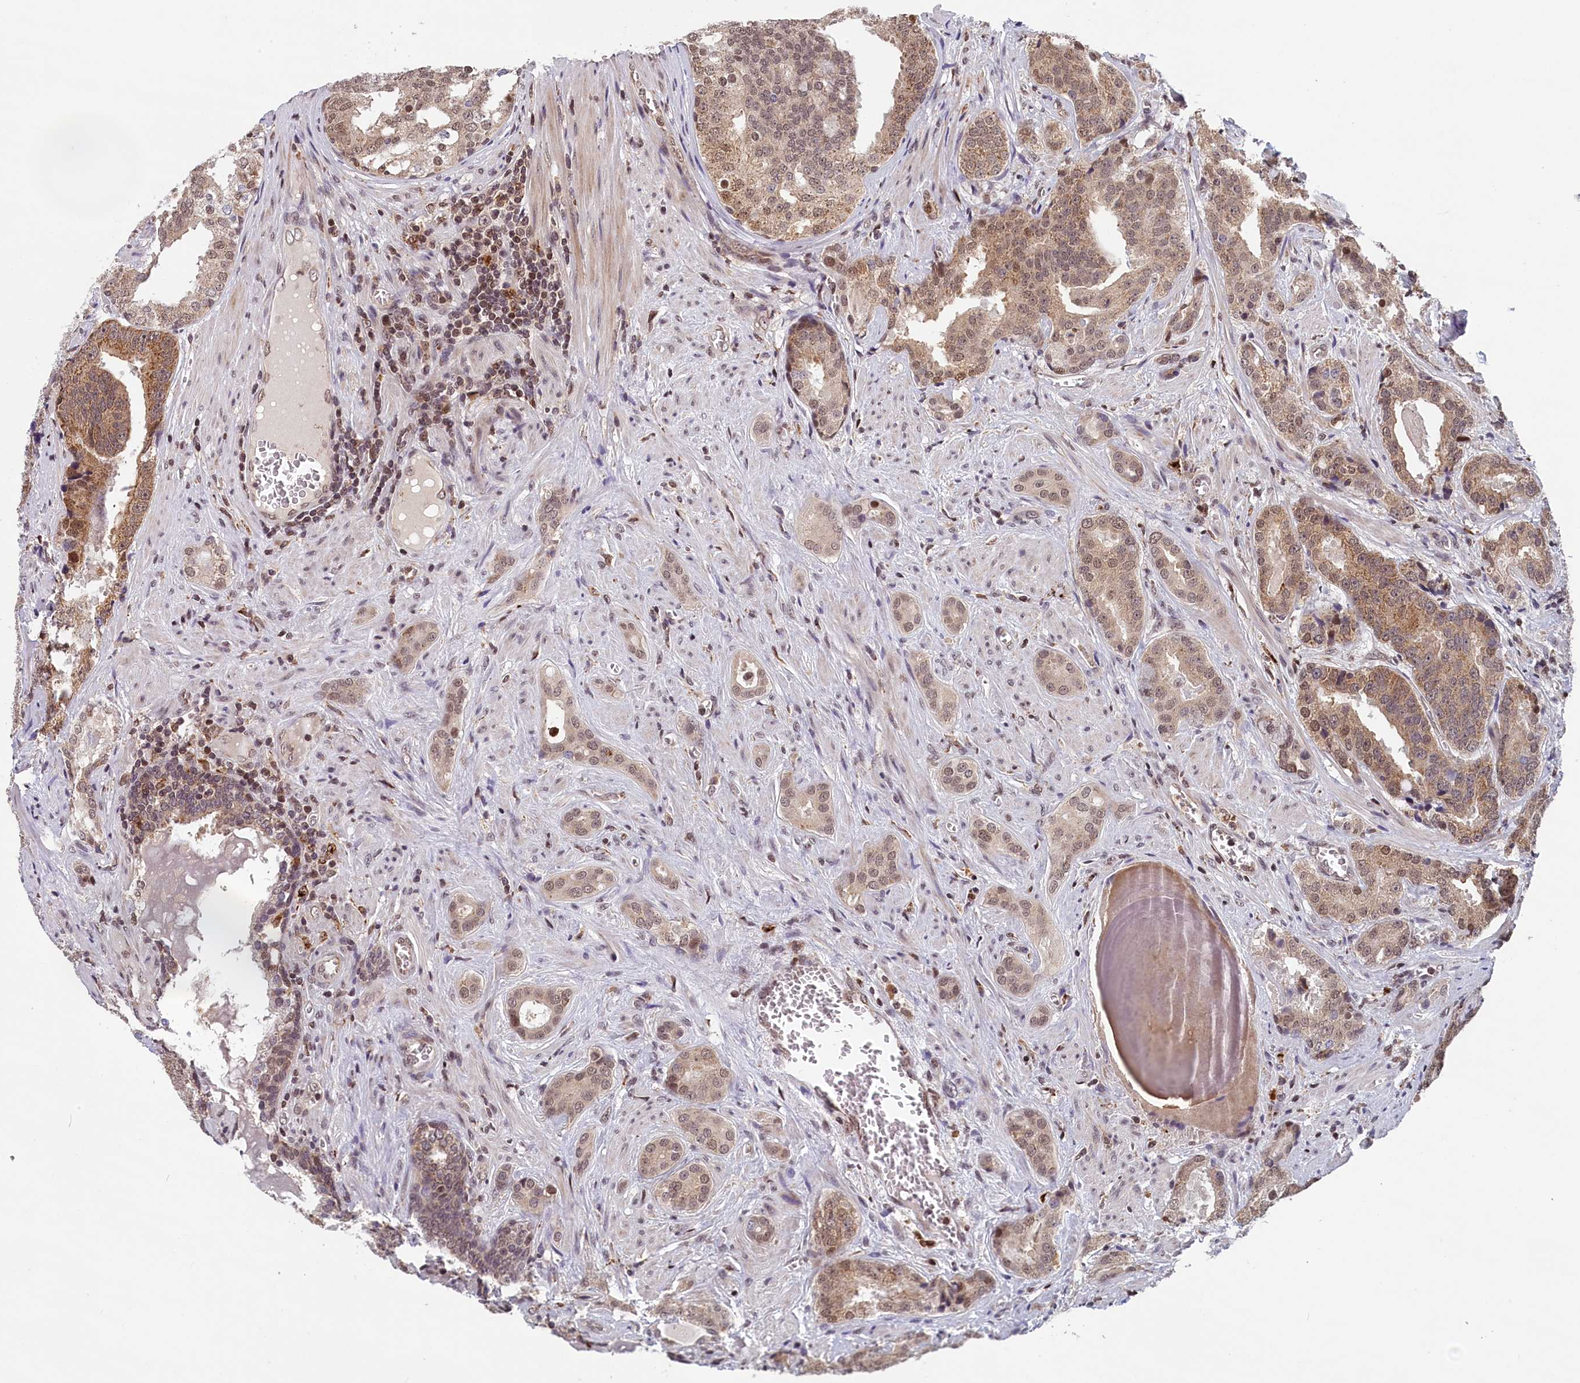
{"staining": {"intensity": "moderate", "quantity": ">75%", "location": "cytoplasmic/membranous,nuclear"}, "tissue": "prostate cancer", "cell_type": "Tumor cells", "image_type": "cancer", "snomed": [{"axis": "morphology", "description": "Adenocarcinoma, High grade"}, {"axis": "topography", "description": "Prostate"}], "caption": "A brown stain shows moderate cytoplasmic/membranous and nuclear expression of a protein in human prostate cancer (adenocarcinoma (high-grade)) tumor cells.", "gene": "KCNK6", "patient": {"sex": "male", "age": 55}}